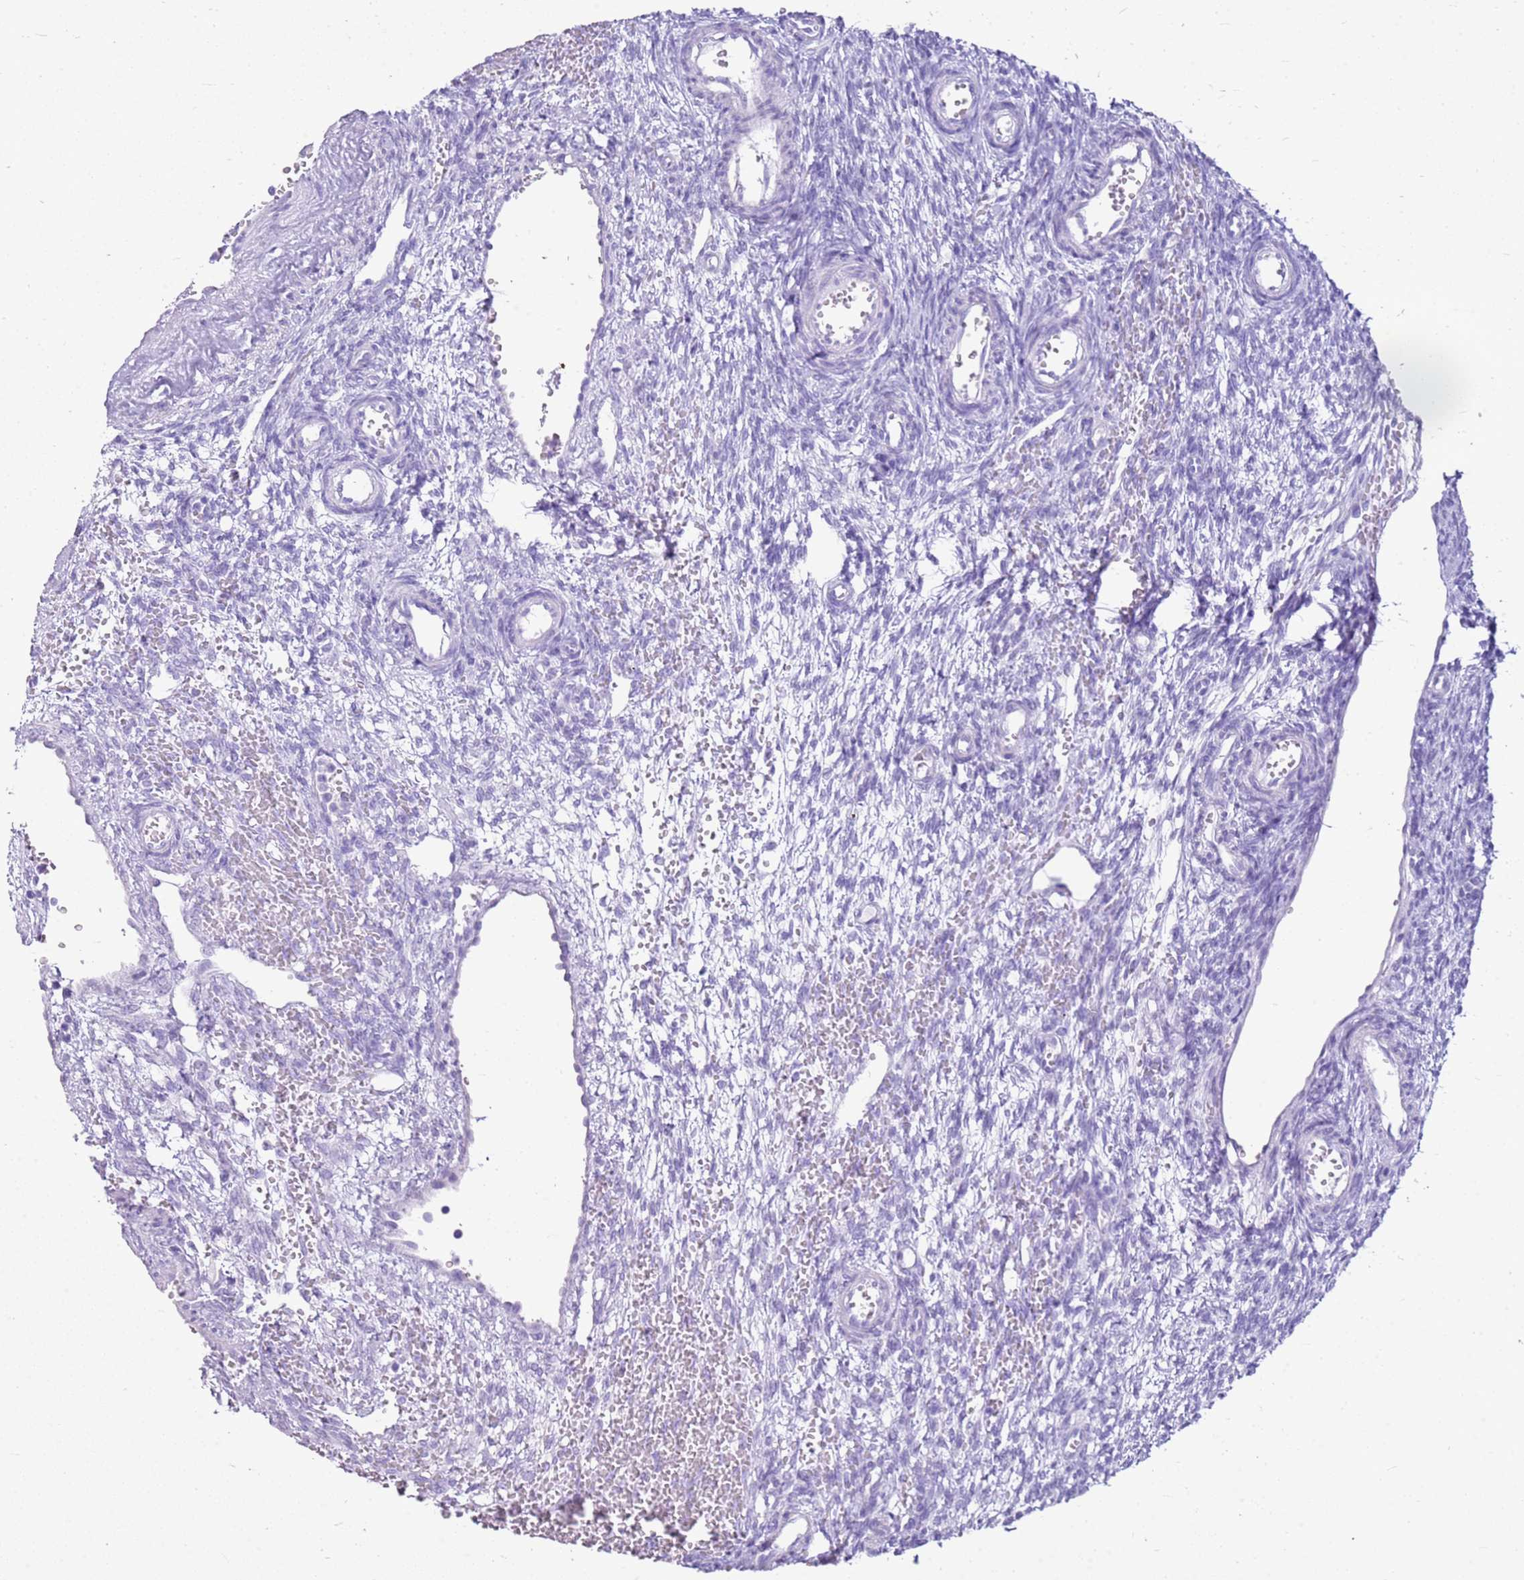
{"staining": {"intensity": "negative", "quantity": "none", "location": "none"}, "tissue": "ovary", "cell_type": "Ovarian stroma cells", "image_type": "normal", "snomed": [{"axis": "morphology", "description": "Normal tissue, NOS"}, {"axis": "topography", "description": "Ovary"}], "caption": "A photomicrograph of ovary stained for a protein shows no brown staining in ovarian stroma cells. (DAB (3,3'-diaminobenzidine) IHC, high magnification).", "gene": "CA8", "patient": {"sex": "female", "age": 39}}